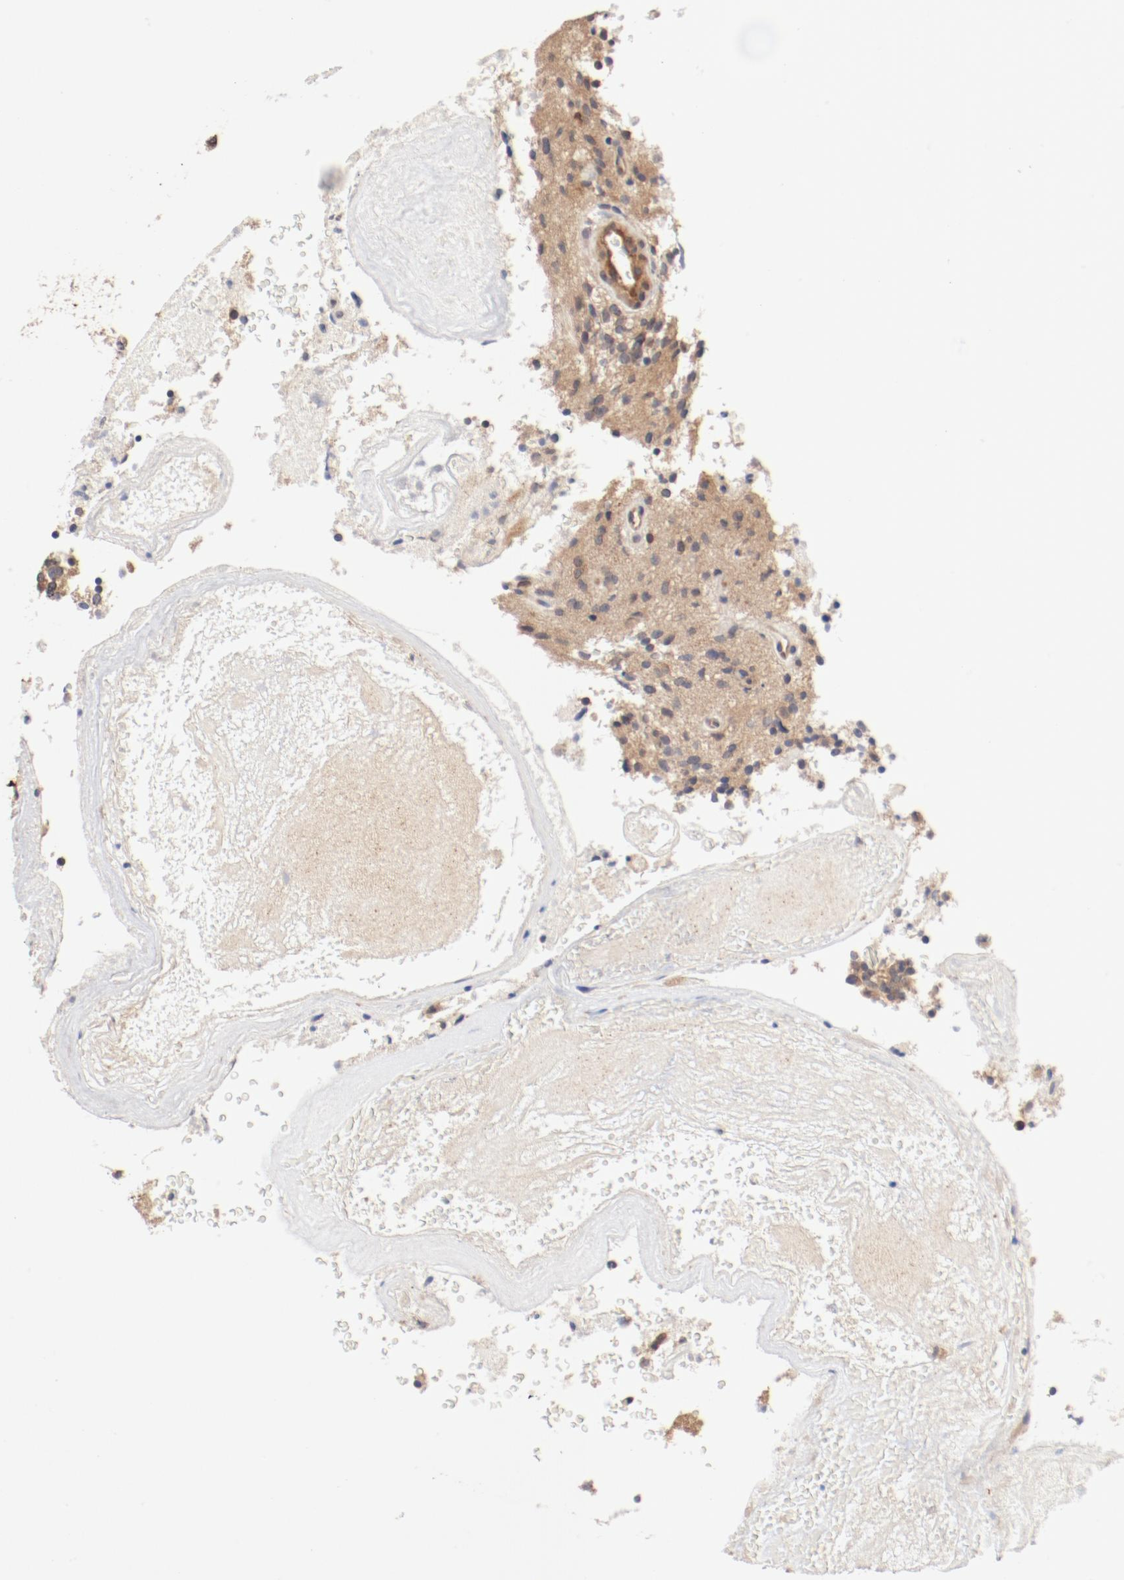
{"staining": {"intensity": "weak", "quantity": "25%-75%", "location": "cytoplasmic/membranous"}, "tissue": "glioma", "cell_type": "Tumor cells", "image_type": "cancer", "snomed": [{"axis": "morphology", "description": "Normal tissue, NOS"}, {"axis": "morphology", "description": "Glioma, malignant, High grade"}, {"axis": "topography", "description": "Cerebral cortex"}], "caption": "The immunohistochemical stain labels weak cytoplasmic/membranous positivity in tumor cells of high-grade glioma (malignant) tissue.", "gene": "UBE2J1", "patient": {"sex": "male", "age": 75}}